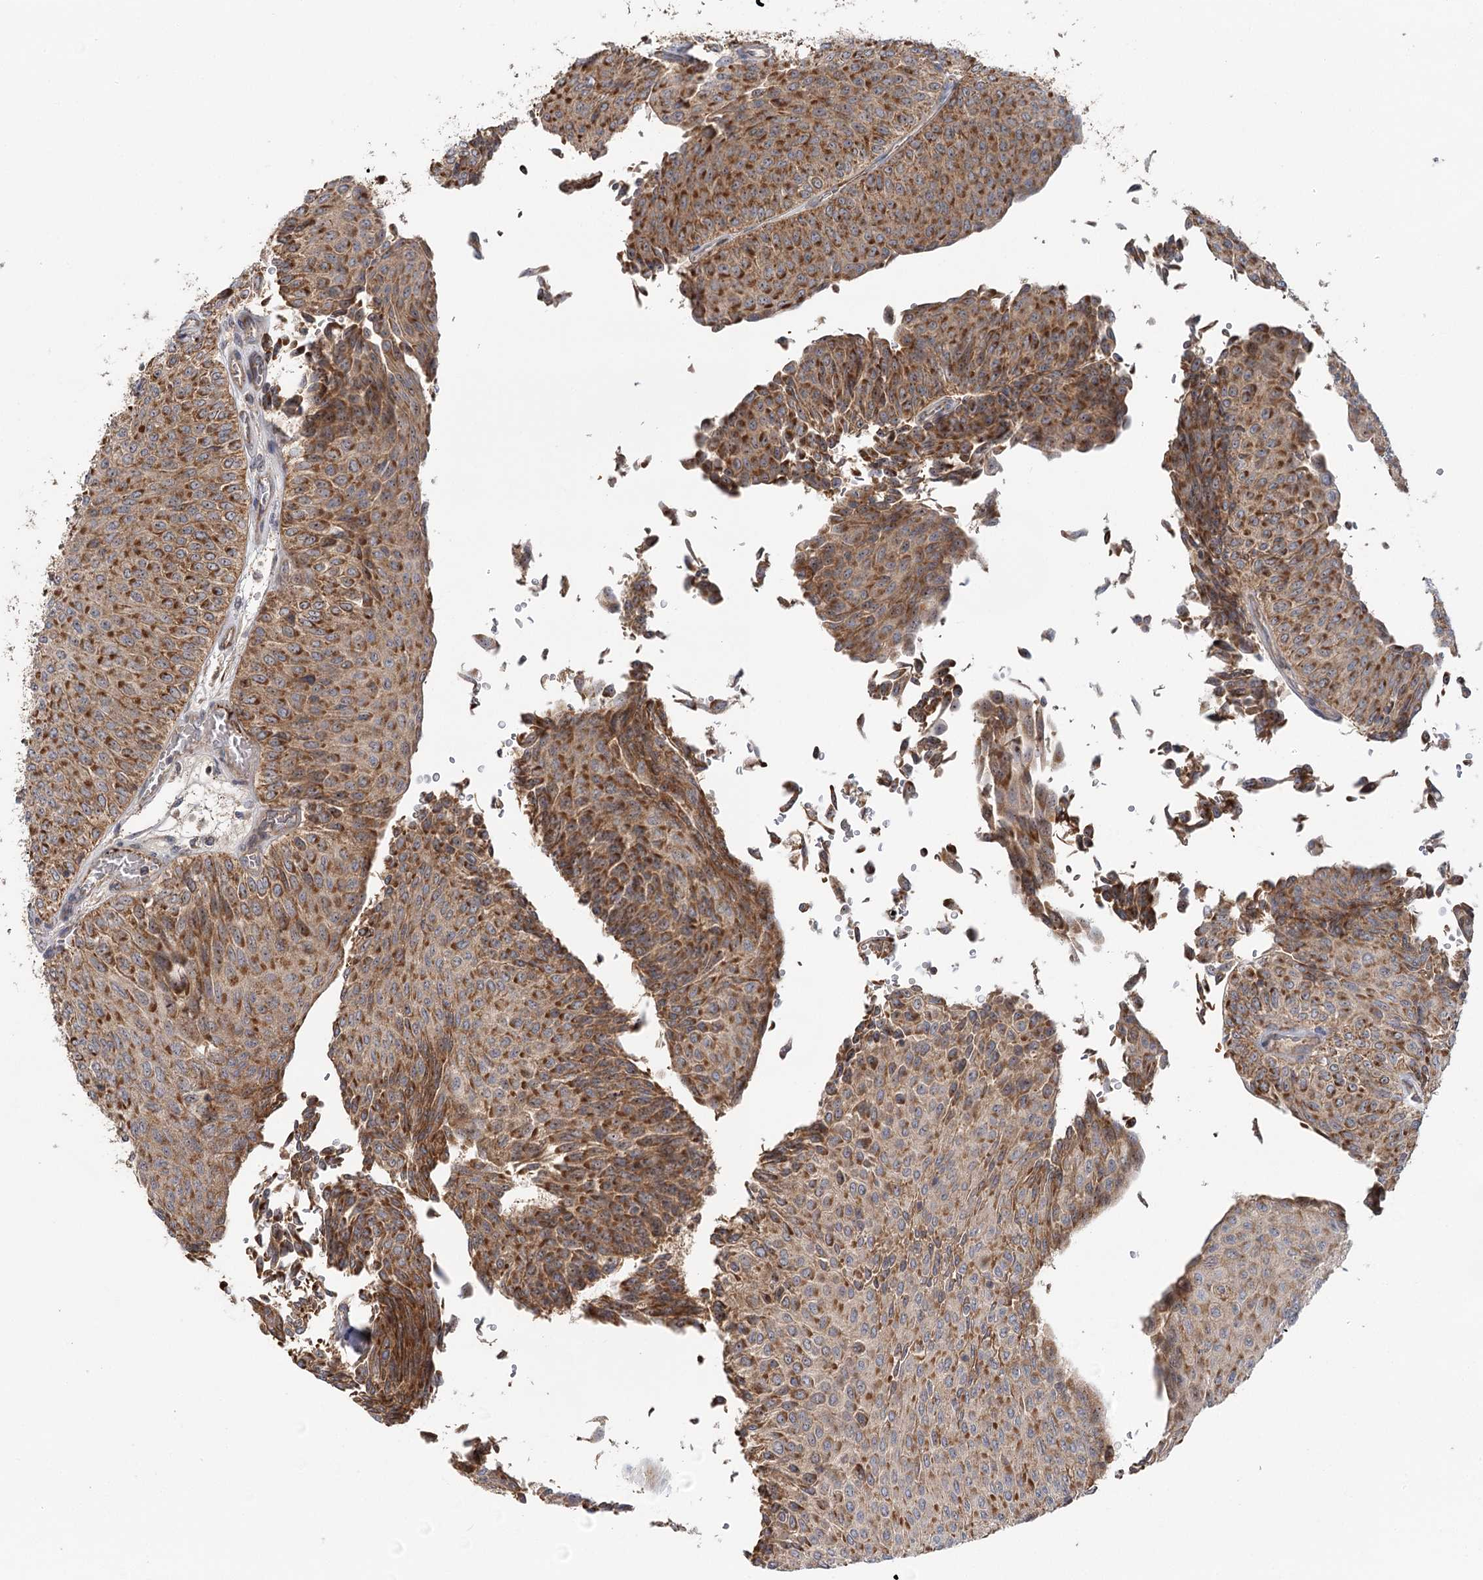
{"staining": {"intensity": "moderate", "quantity": ">75%", "location": "cytoplasmic/membranous"}, "tissue": "urothelial cancer", "cell_type": "Tumor cells", "image_type": "cancer", "snomed": [{"axis": "morphology", "description": "Urothelial carcinoma, Low grade"}, {"axis": "topography", "description": "Urinary bladder"}], "caption": "Low-grade urothelial carcinoma stained with immunohistochemistry displays moderate cytoplasmic/membranous positivity in about >75% of tumor cells. The protein of interest is shown in brown color, while the nuclei are stained blue.", "gene": "RAPGEF6", "patient": {"sex": "male", "age": 78}}